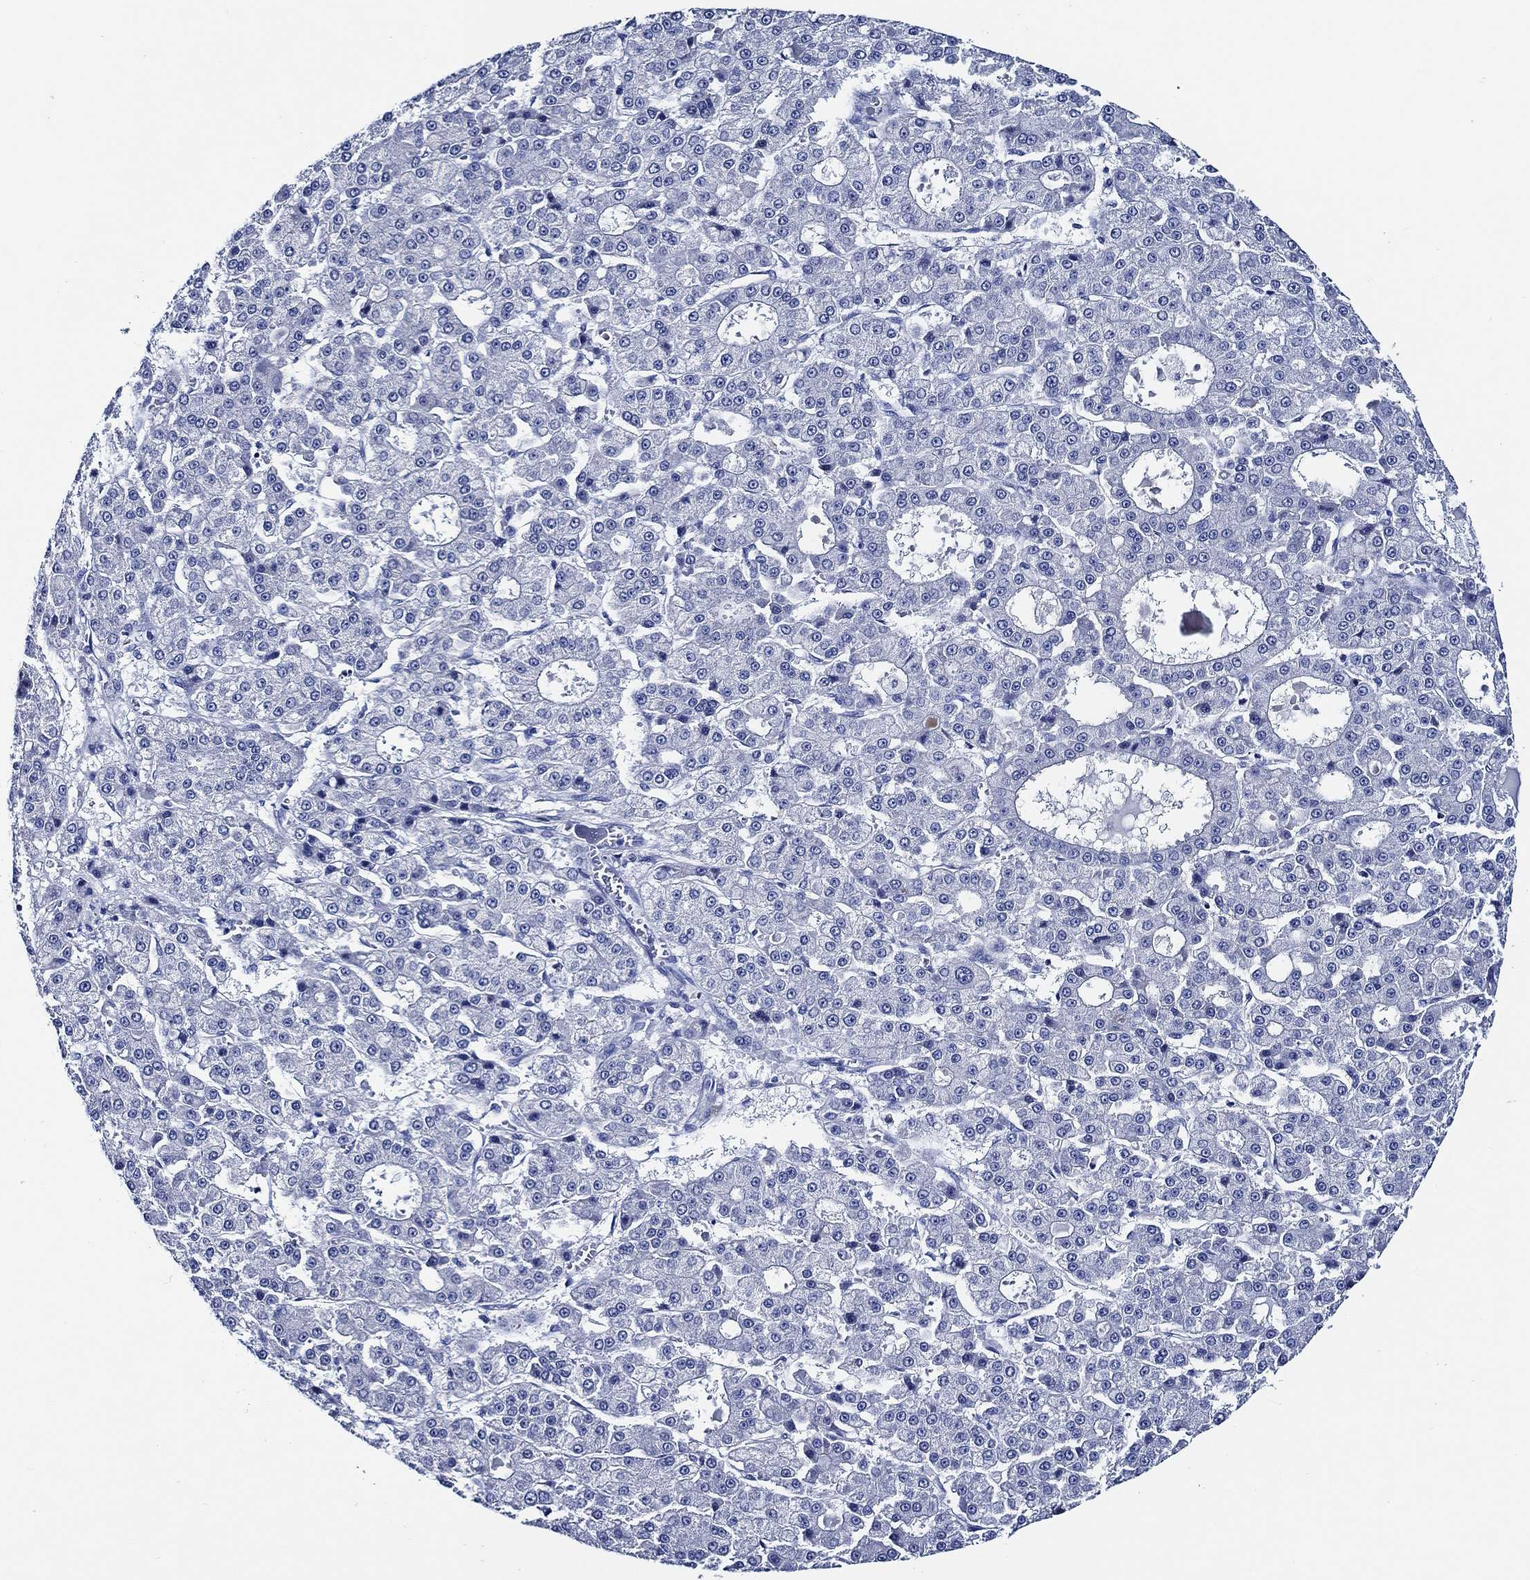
{"staining": {"intensity": "negative", "quantity": "none", "location": "none"}, "tissue": "liver cancer", "cell_type": "Tumor cells", "image_type": "cancer", "snomed": [{"axis": "morphology", "description": "Carcinoma, Hepatocellular, NOS"}, {"axis": "topography", "description": "Liver"}], "caption": "A high-resolution image shows immunohistochemistry staining of liver cancer (hepatocellular carcinoma), which demonstrates no significant staining in tumor cells. Brightfield microscopy of IHC stained with DAB (3,3'-diaminobenzidine) (brown) and hematoxylin (blue), captured at high magnification.", "gene": "WDR62", "patient": {"sex": "male", "age": 70}}